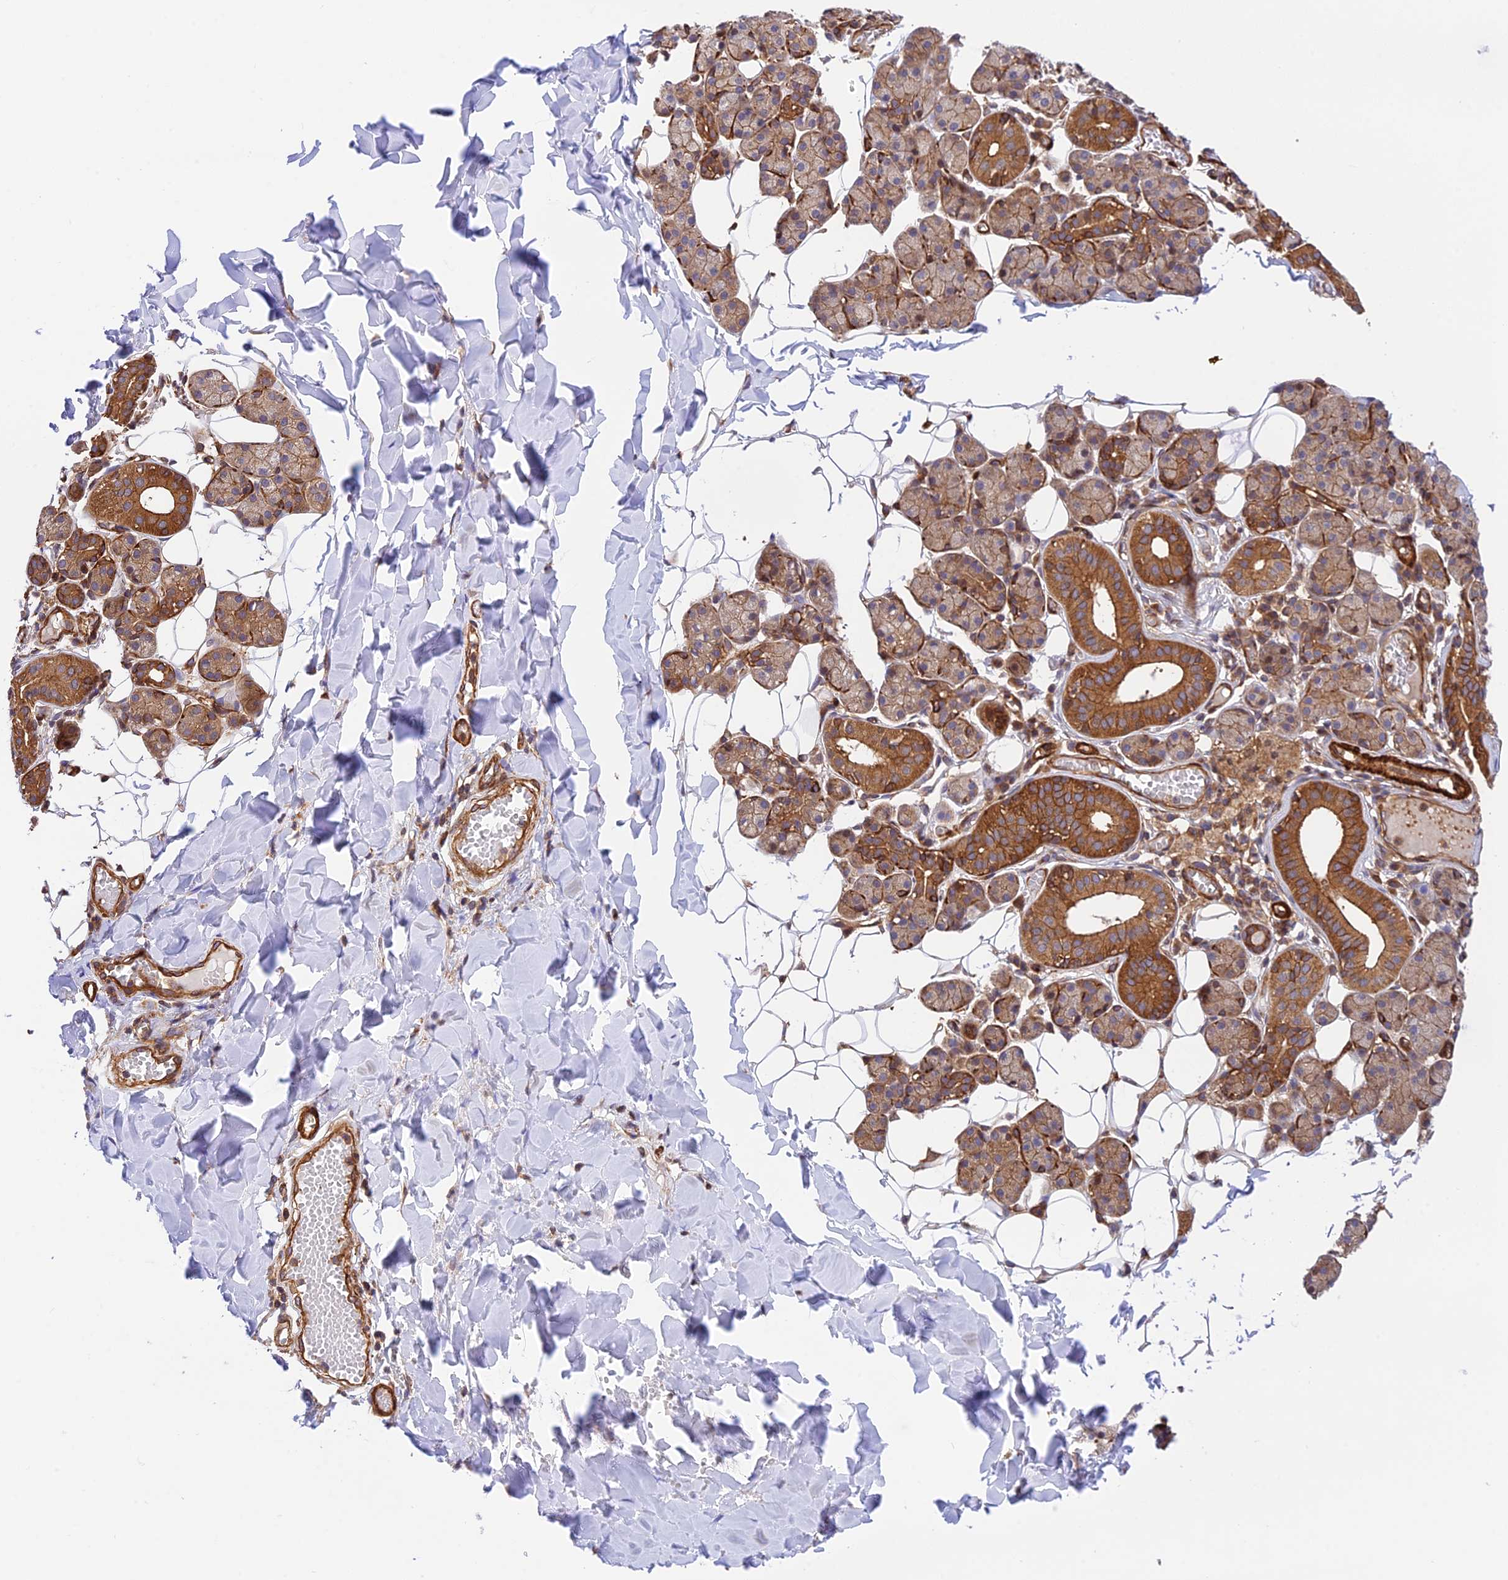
{"staining": {"intensity": "strong", "quantity": "25%-75%", "location": "cytoplasmic/membranous"}, "tissue": "salivary gland", "cell_type": "Glandular cells", "image_type": "normal", "snomed": [{"axis": "morphology", "description": "Normal tissue, NOS"}, {"axis": "topography", "description": "Salivary gland"}], "caption": "Approximately 25%-75% of glandular cells in unremarkable human salivary gland demonstrate strong cytoplasmic/membranous protein positivity as visualized by brown immunohistochemical staining.", "gene": "EVI5L", "patient": {"sex": "female", "age": 33}}